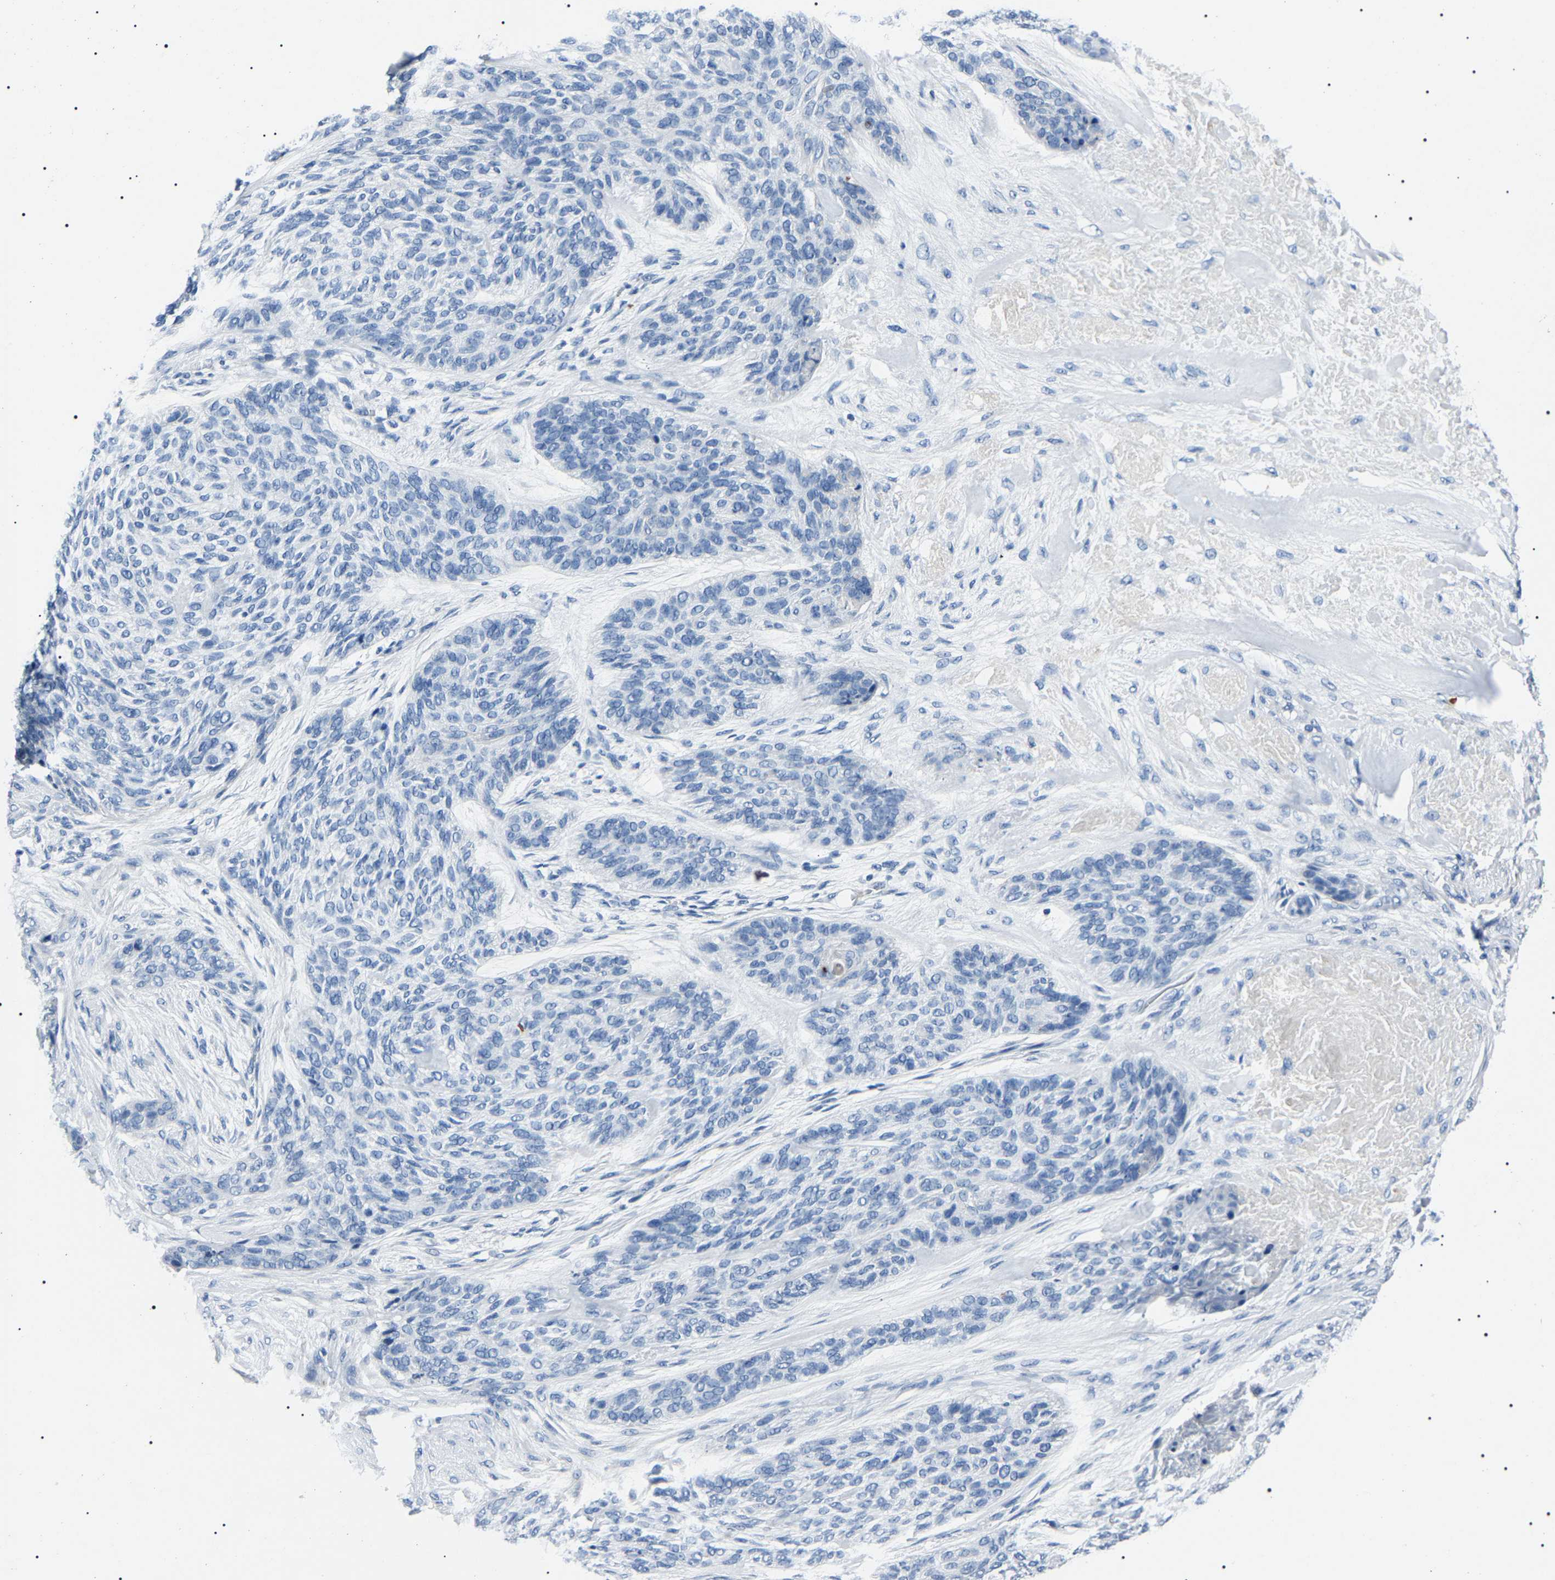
{"staining": {"intensity": "negative", "quantity": "none", "location": "none"}, "tissue": "skin cancer", "cell_type": "Tumor cells", "image_type": "cancer", "snomed": [{"axis": "morphology", "description": "Basal cell carcinoma"}, {"axis": "topography", "description": "Skin"}], "caption": "This is an immunohistochemistry image of human skin cancer (basal cell carcinoma). There is no staining in tumor cells.", "gene": "KLK15", "patient": {"sex": "male", "age": 55}}